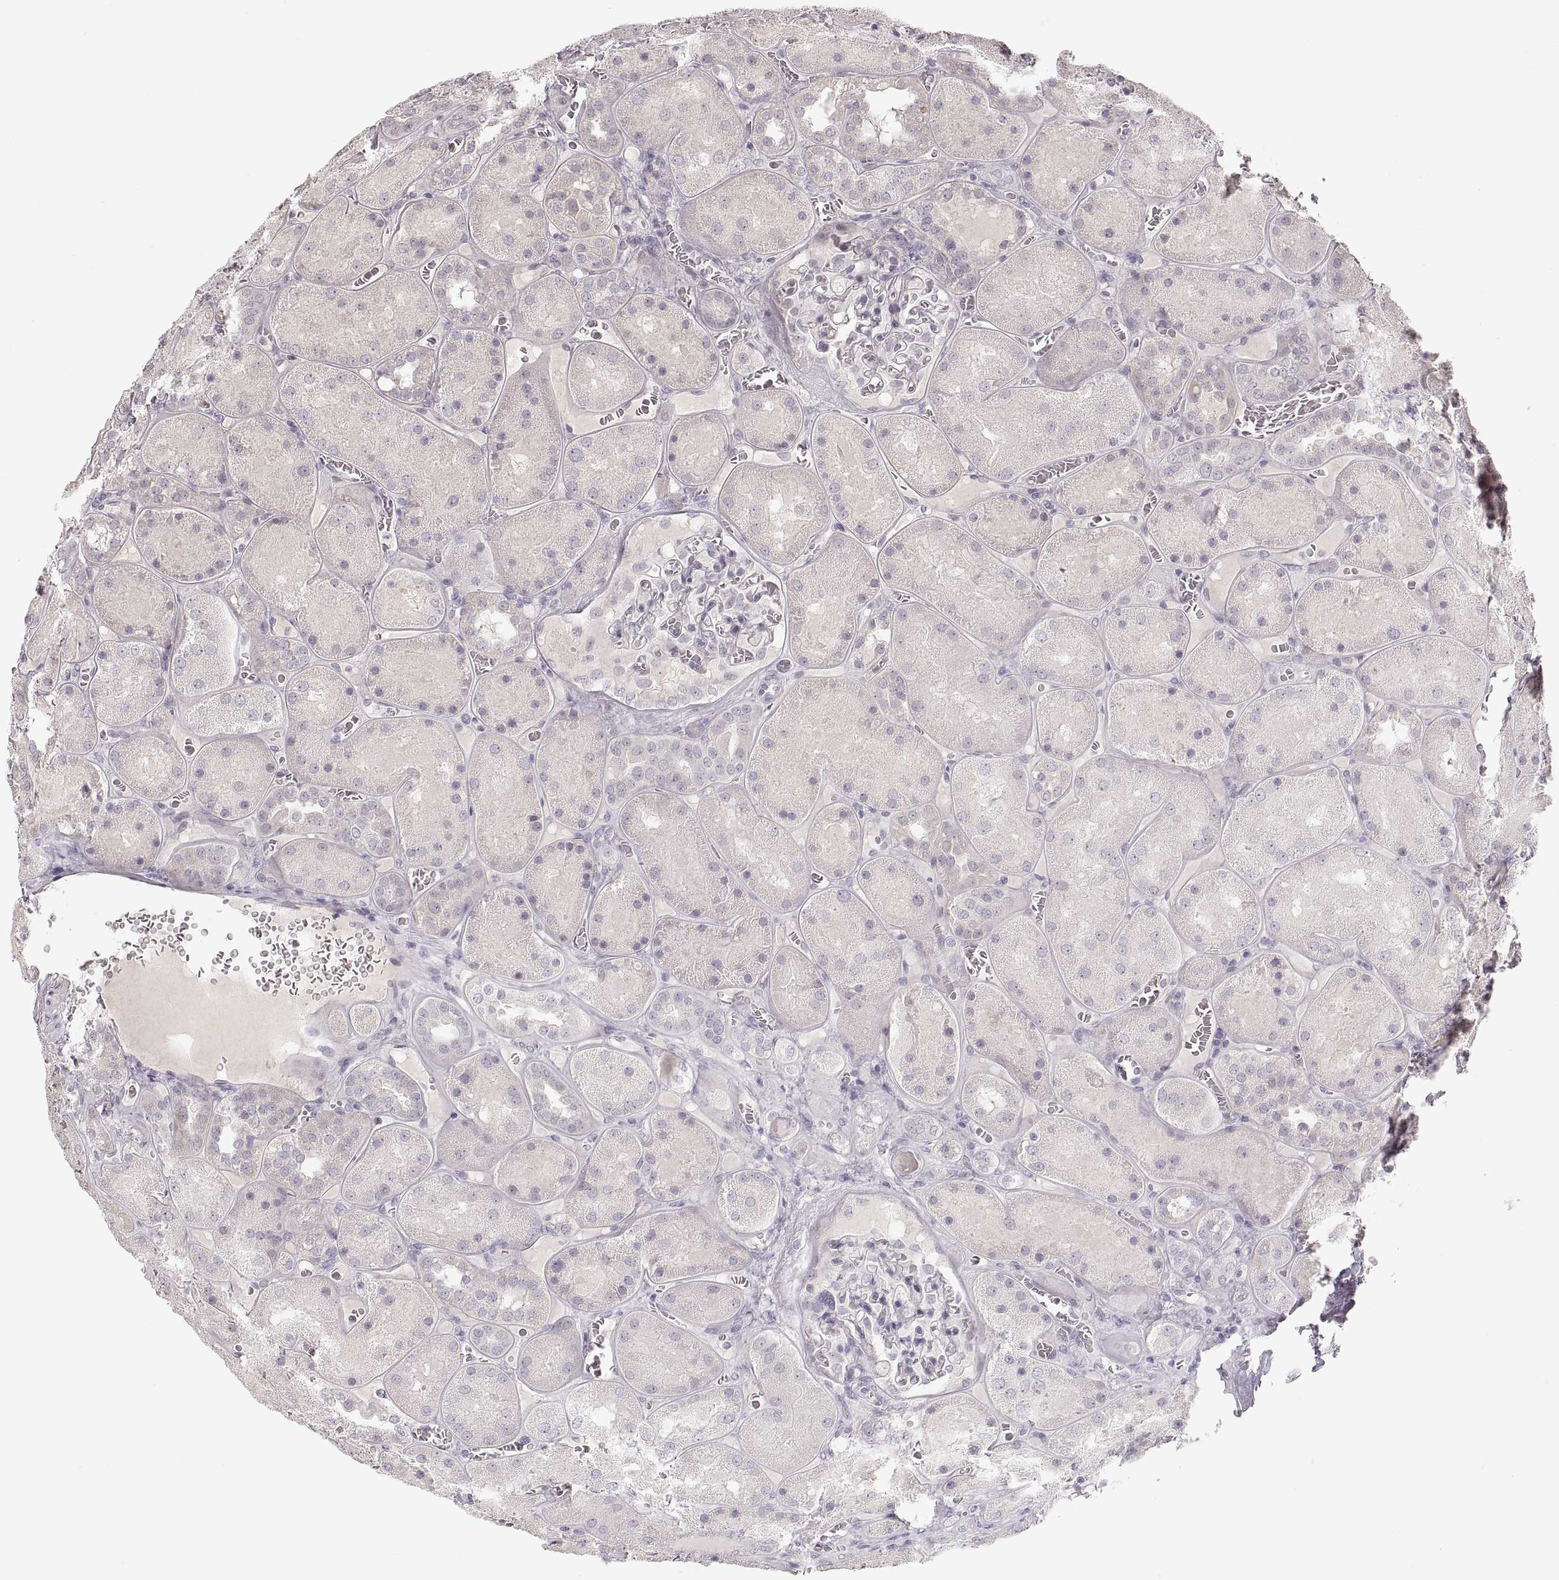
{"staining": {"intensity": "negative", "quantity": "none", "location": "none"}, "tissue": "kidney", "cell_type": "Cells in glomeruli", "image_type": "normal", "snomed": [{"axis": "morphology", "description": "Normal tissue, NOS"}, {"axis": "topography", "description": "Kidney"}], "caption": "DAB (3,3'-diaminobenzidine) immunohistochemical staining of benign kidney displays no significant staining in cells in glomeruli. (Stains: DAB immunohistochemistry with hematoxylin counter stain, Microscopy: brightfield microscopy at high magnification).", "gene": "PCSK2", "patient": {"sex": "male", "age": 73}}